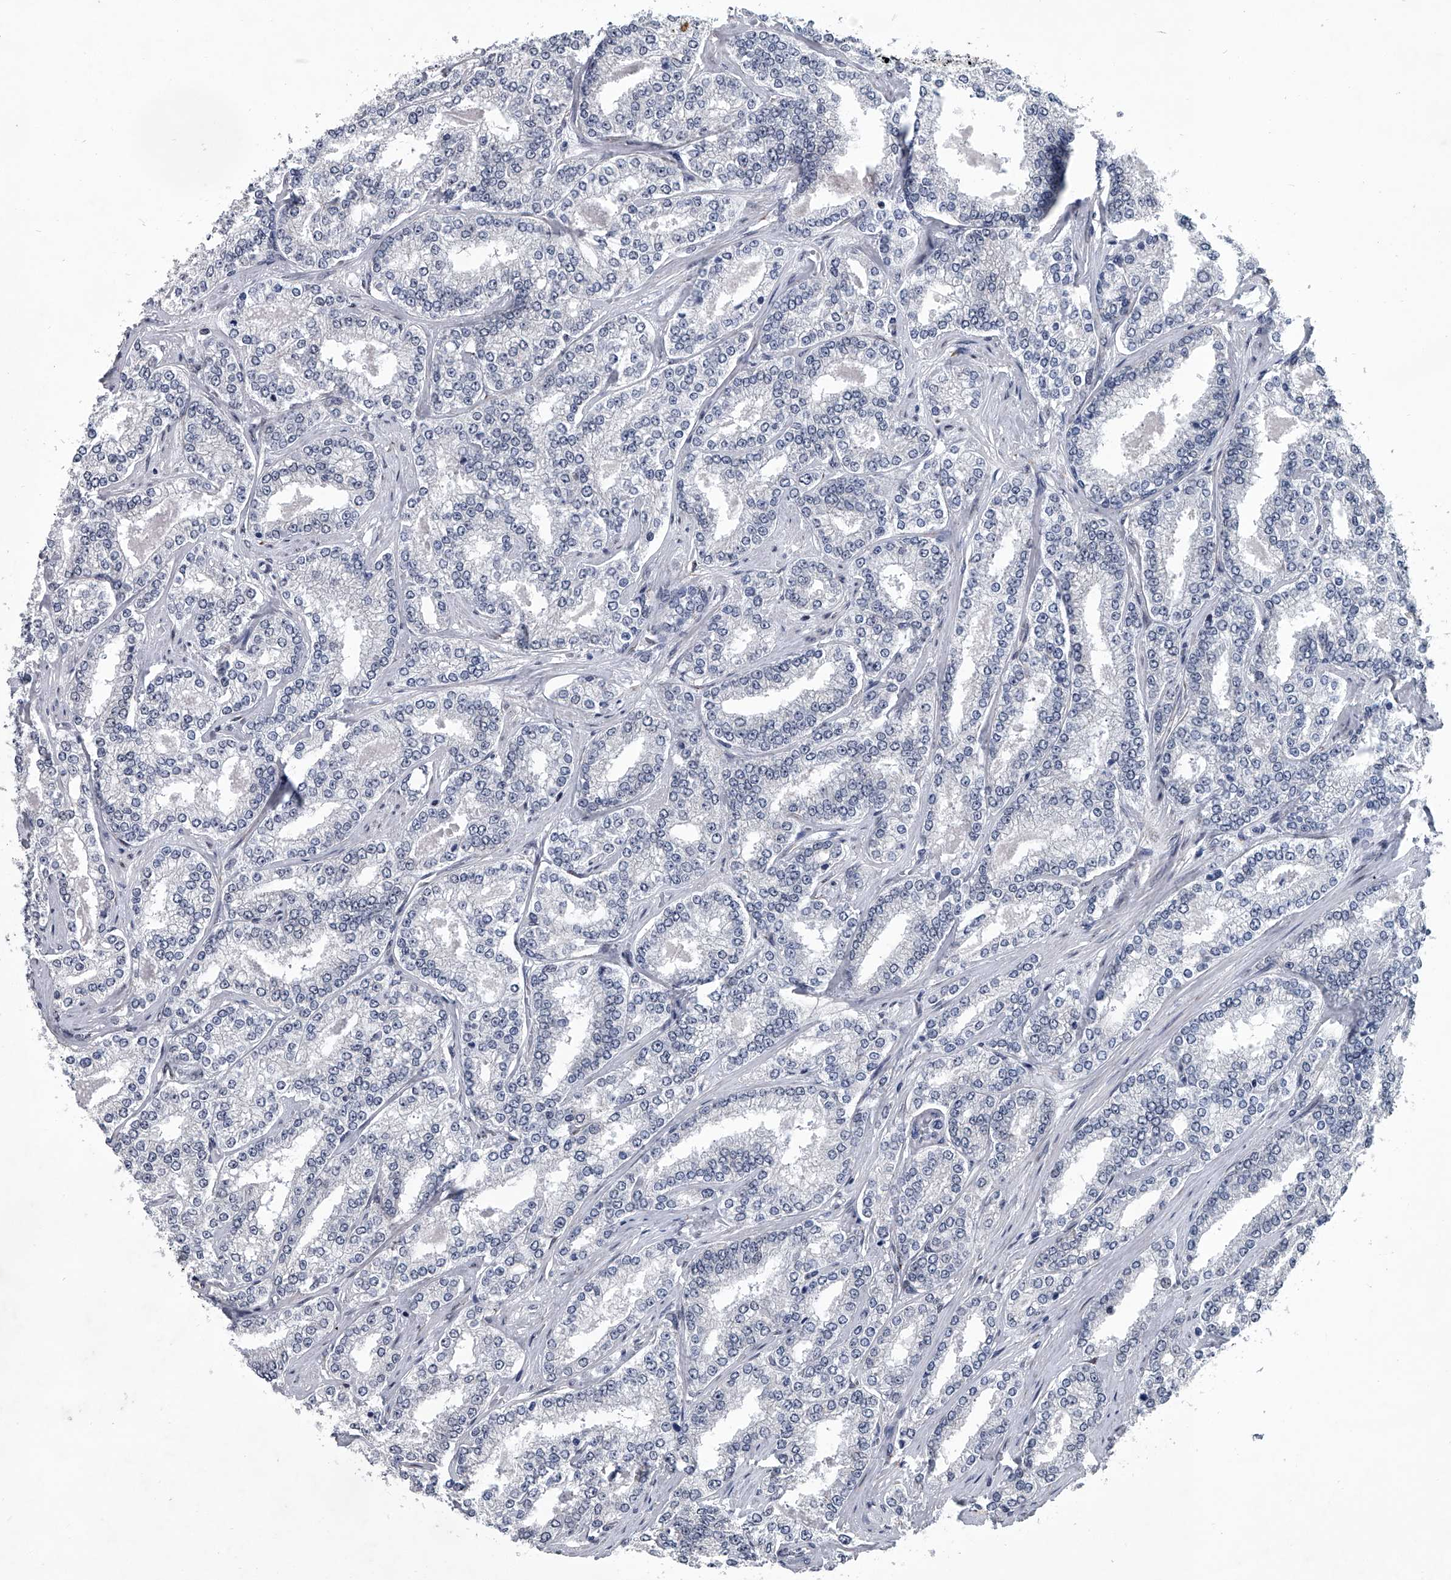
{"staining": {"intensity": "negative", "quantity": "none", "location": "none"}, "tissue": "prostate cancer", "cell_type": "Tumor cells", "image_type": "cancer", "snomed": [{"axis": "morphology", "description": "Normal tissue, NOS"}, {"axis": "morphology", "description": "Adenocarcinoma, High grade"}, {"axis": "topography", "description": "Prostate"}], "caption": "Protein analysis of high-grade adenocarcinoma (prostate) displays no significant positivity in tumor cells. (Brightfield microscopy of DAB (3,3'-diaminobenzidine) immunohistochemistry (IHC) at high magnification).", "gene": "PPP2R5D", "patient": {"sex": "male", "age": 83}}